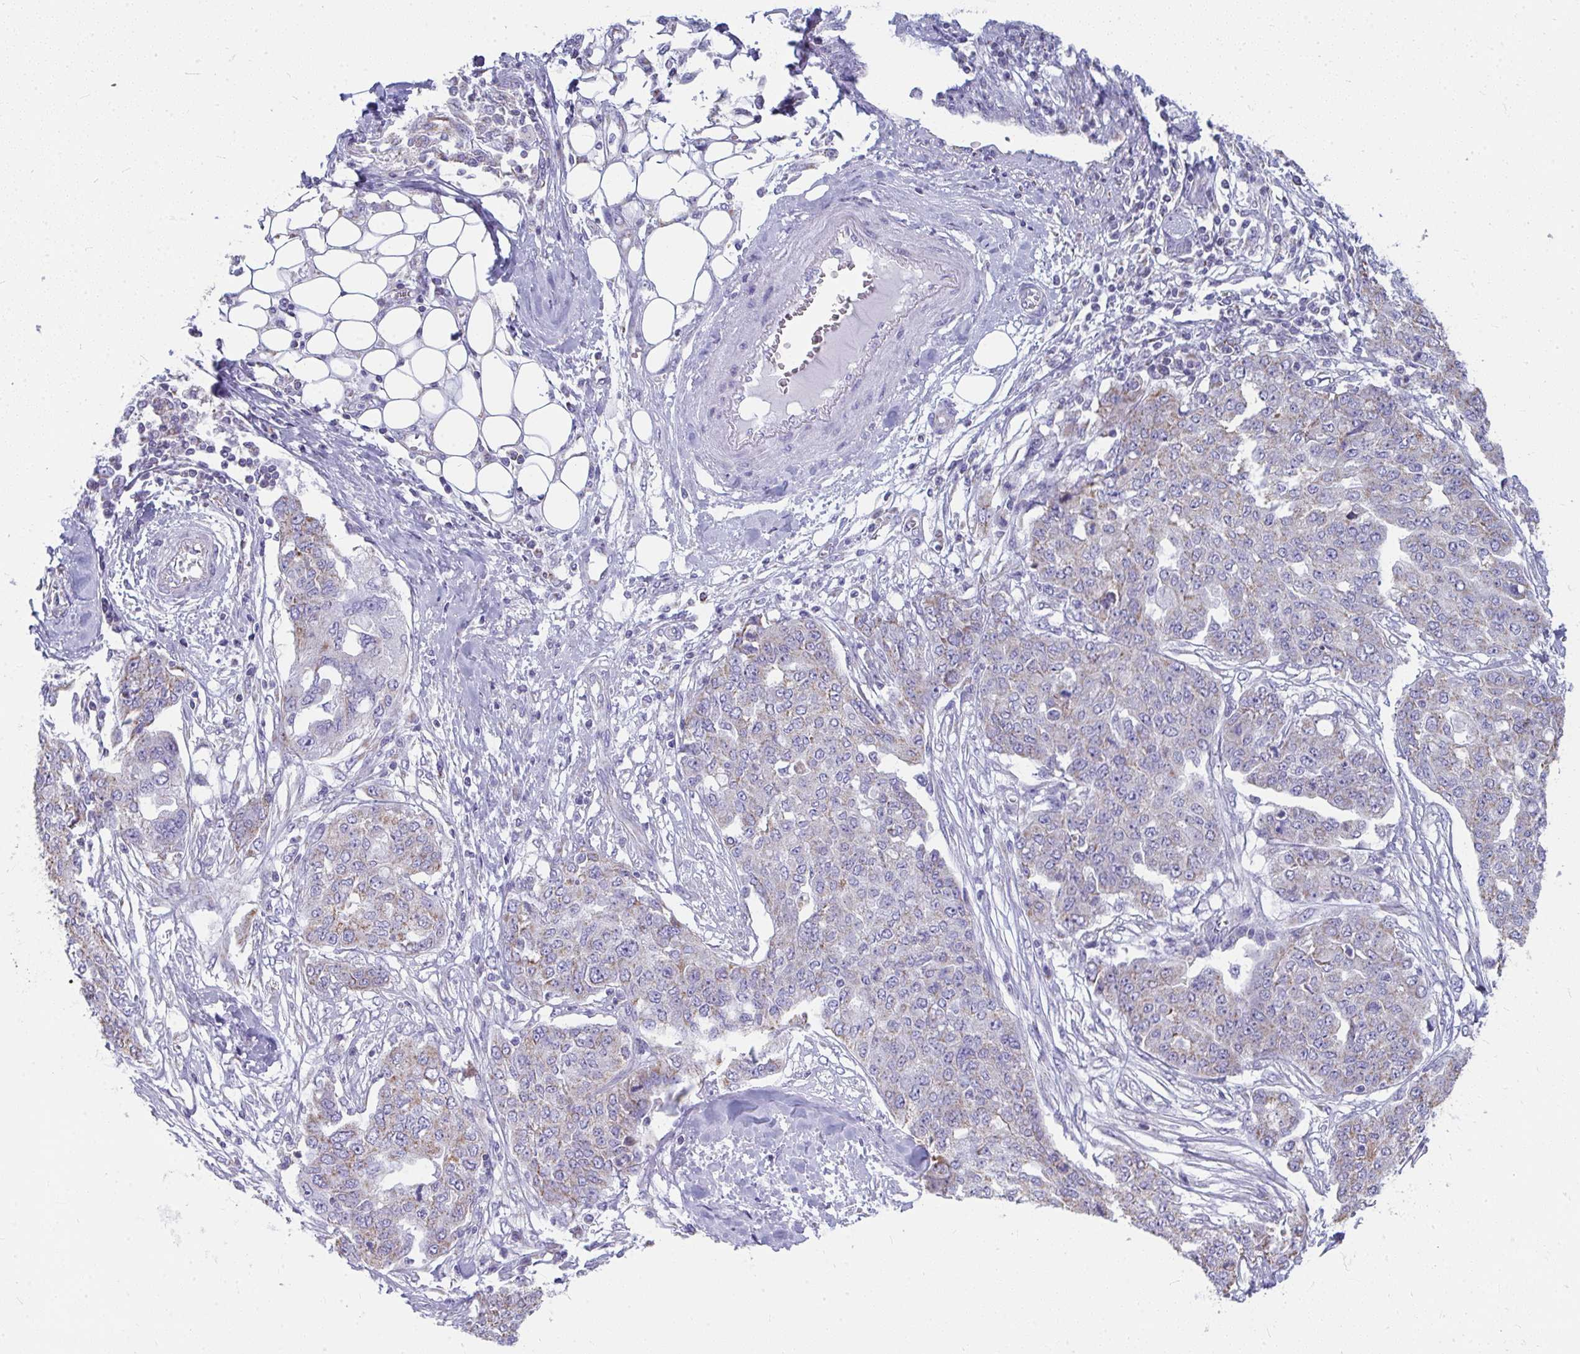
{"staining": {"intensity": "weak", "quantity": "<25%", "location": "cytoplasmic/membranous"}, "tissue": "ovarian cancer", "cell_type": "Tumor cells", "image_type": "cancer", "snomed": [{"axis": "morphology", "description": "Cystadenocarcinoma, serous, NOS"}, {"axis": "topography", "description": "Soft tissue"}, {"axis": "topography", "description": "Ovary"}], "caption": "The immunohistochemistry histopathology image has no significant positivity in tumor cells of ovarian cancer tissue.", "gene": "SLC6A1", "patient": {"sex": "female", "age": 57}}